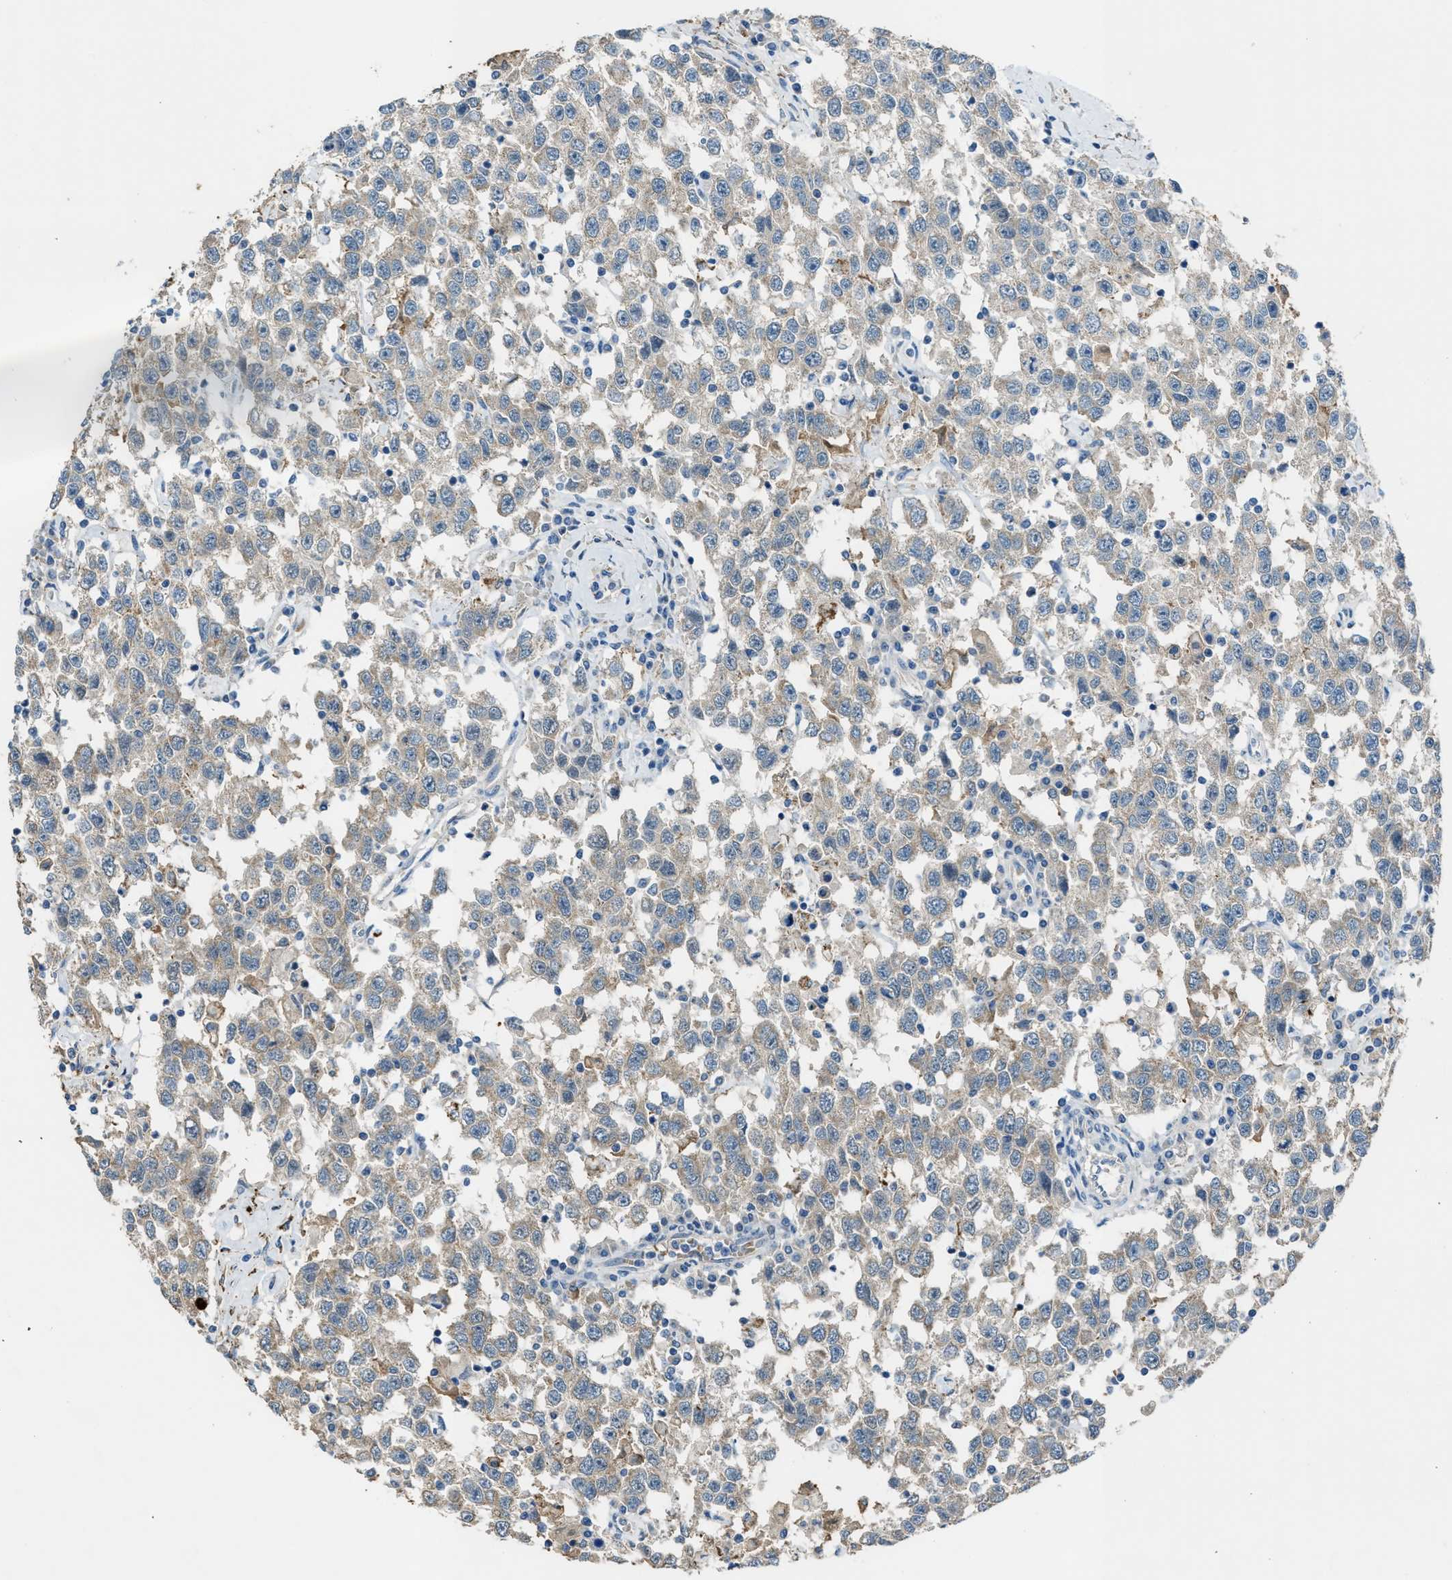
{"staining": {"intensity": "weak", "quantity": "25%-75%", "location": "cytoplasmic/membranous"}, "tissue": "testis cancer", "cell_type": "Tumor cells", "image_type": "cancer", "snomed": [{"axis": "morphology", "description": "Seminoma, NOS"}, {"axis": "topography", "description": "Testis"}], "caption": "A low amount of weak cytoplasmic/membranous staining is seen in about 25%-75% of tumor cells in testis cancer tissue.", "gene": "CDON", "patient": {"sex": "male", "age": 41}}